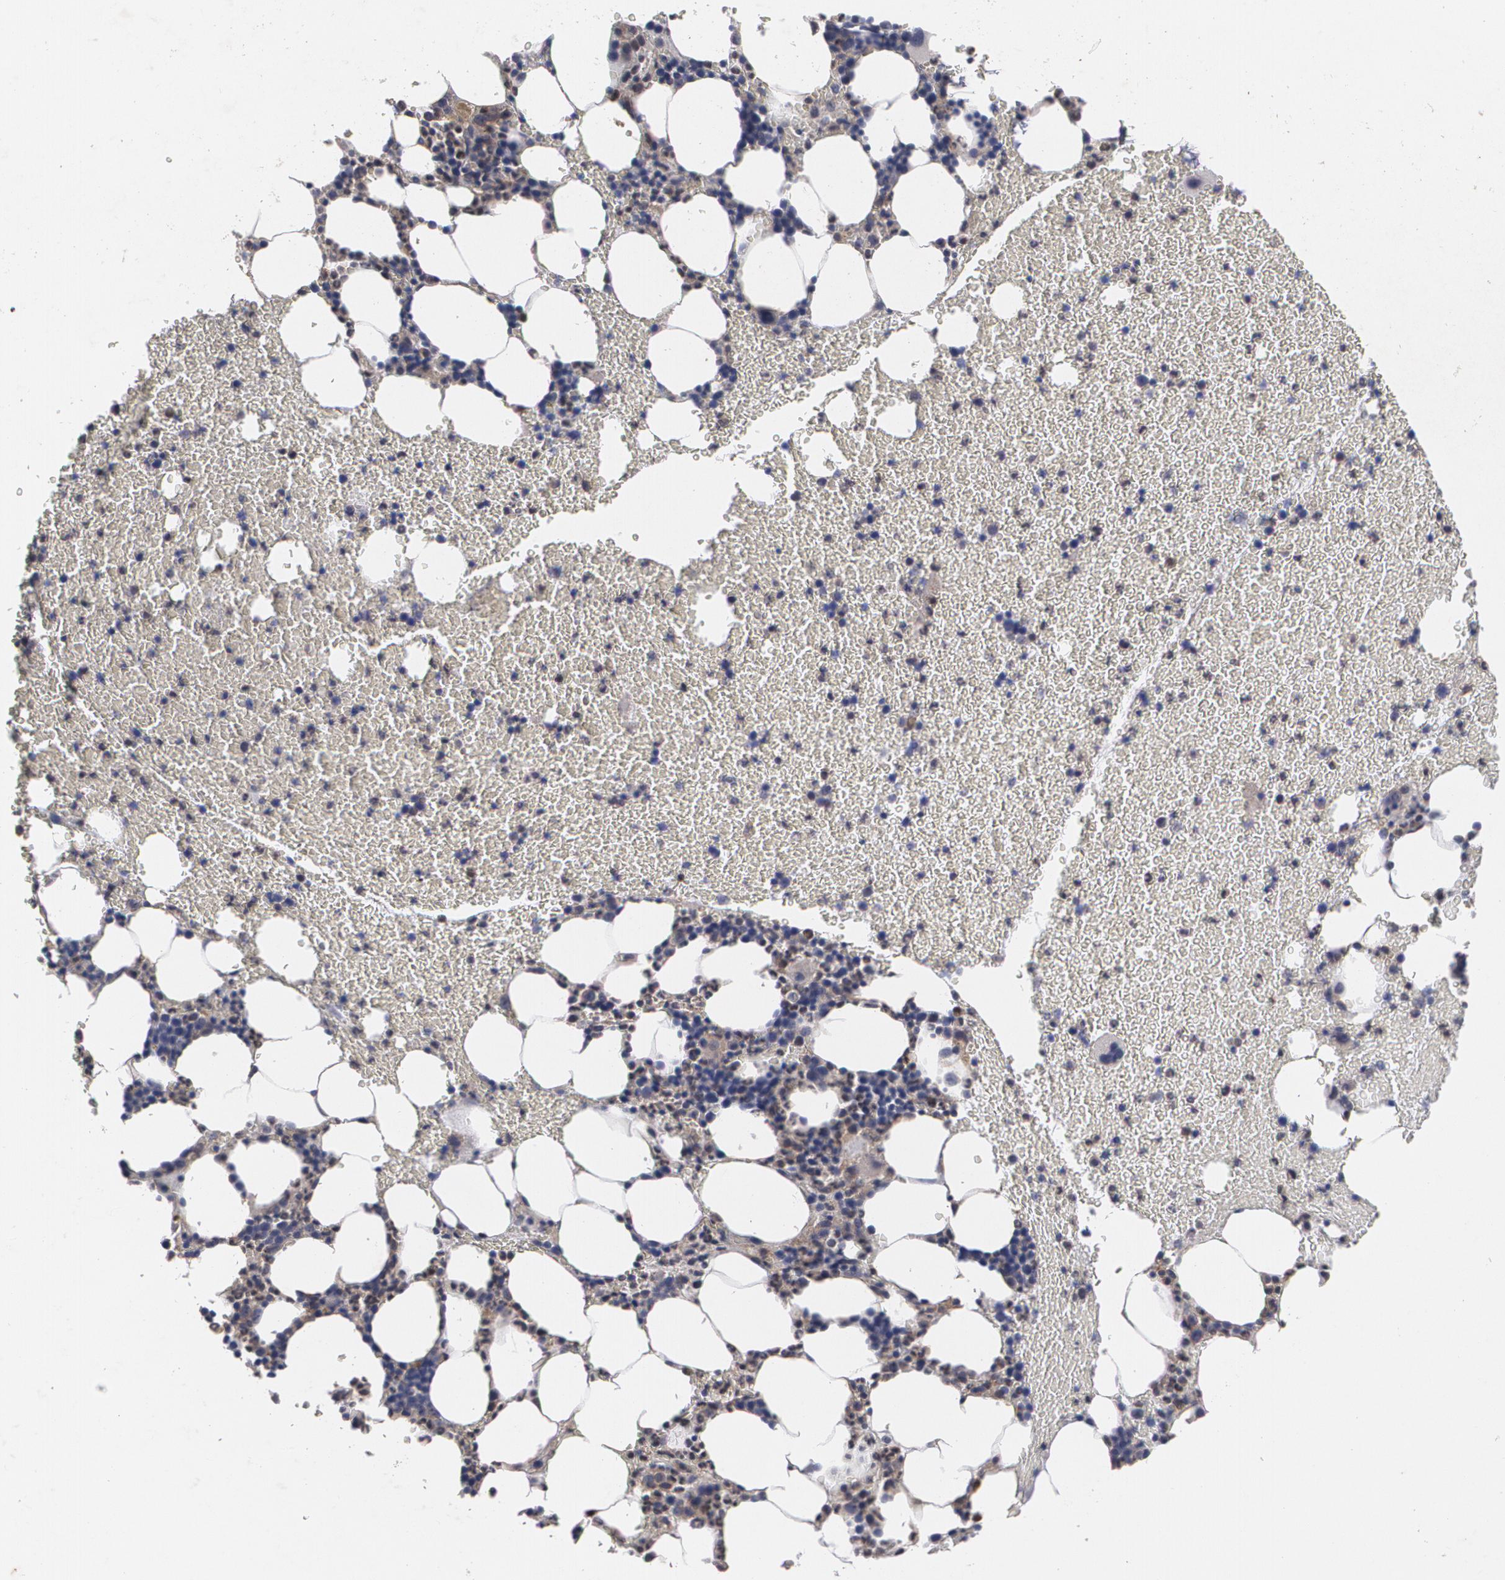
{"staining": {"intensity": "strong", "quantity": "<25%", "location": "cytoplasmic/membranous"}, "tissue": "bone marrow", "cell_type": "Hematopoietic cells", "image_type": "normal", "snomed": [{"axis": "morphology", "description": "Normal tissue, NOS"}, {"axis": "topography", "description": "Bone marrow"}], "caption": "Bone marrow was stained to show a protein in brown. There is medium levels of strong cytoplasmic/membranous positivity in approximately <25% of hematopoietic cells. The protein is stained brown, and the nuclei are stained in blue (DAB IHC with brightfield microscopy, high magnification).", "gene": "HTT", "patient": {"sex": "female", "age": 84}}